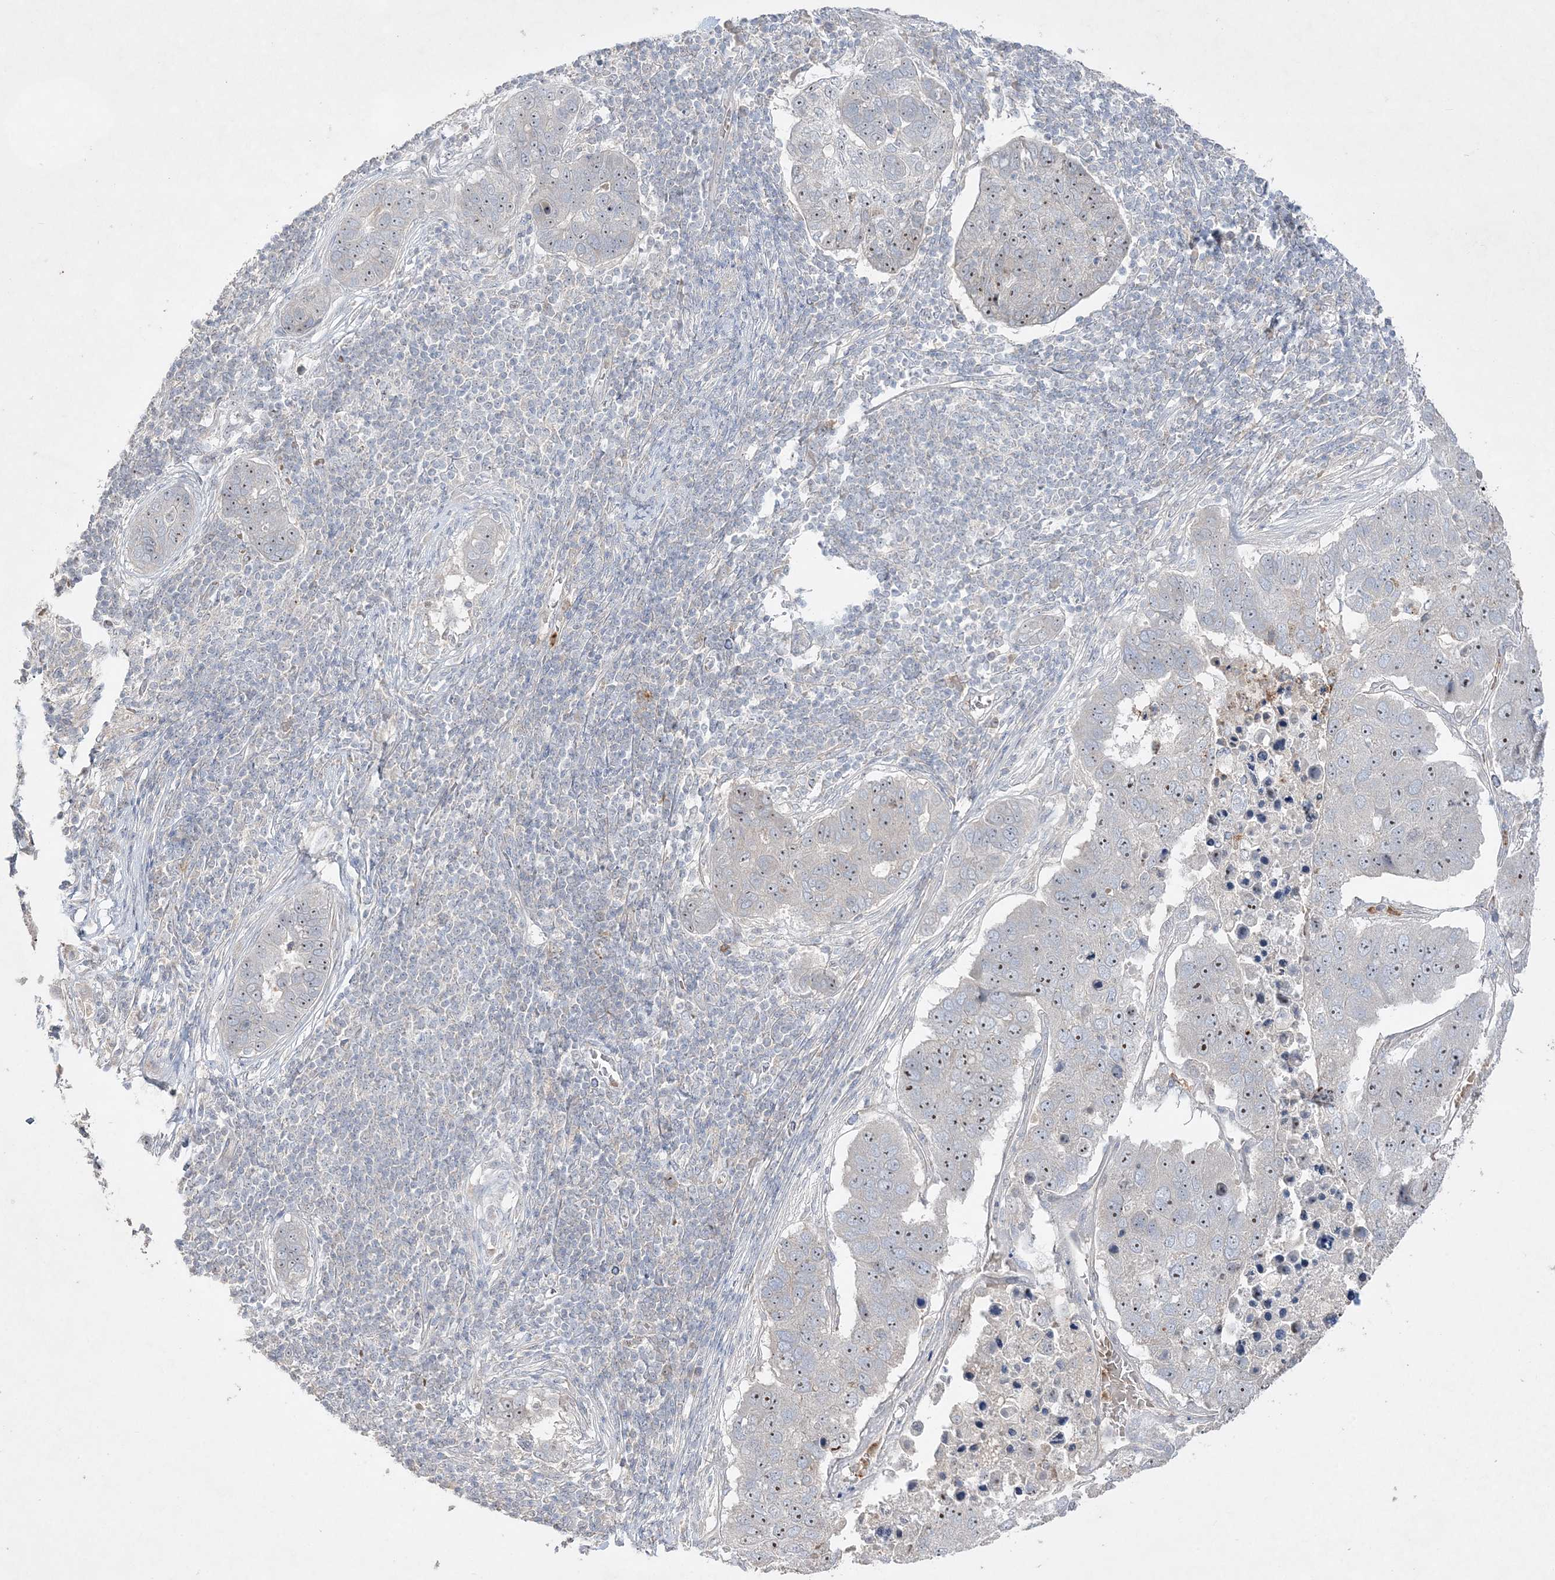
{"staining": {"intensity": "moderate", "quantity": "<25%", "location": "nuclear"}, "tissue": "pancreatic cancer", "cell_type": "Tumor cells", "image_type": "cancer", "snomed": [{"axis": "morphology", "description": "Adenocarcinoma, NOS"}, {"axis": "topography", "description": "Pancreas"}], "caption": "Pancreatic cancer (adenocarcinoma) tissue displays moderate nuclear positivity in approximately <25% of tumor cells, visualized by immunohistochemistry.", "gene": "NOP16", "patient": {"sex": "female", "age": 61}}